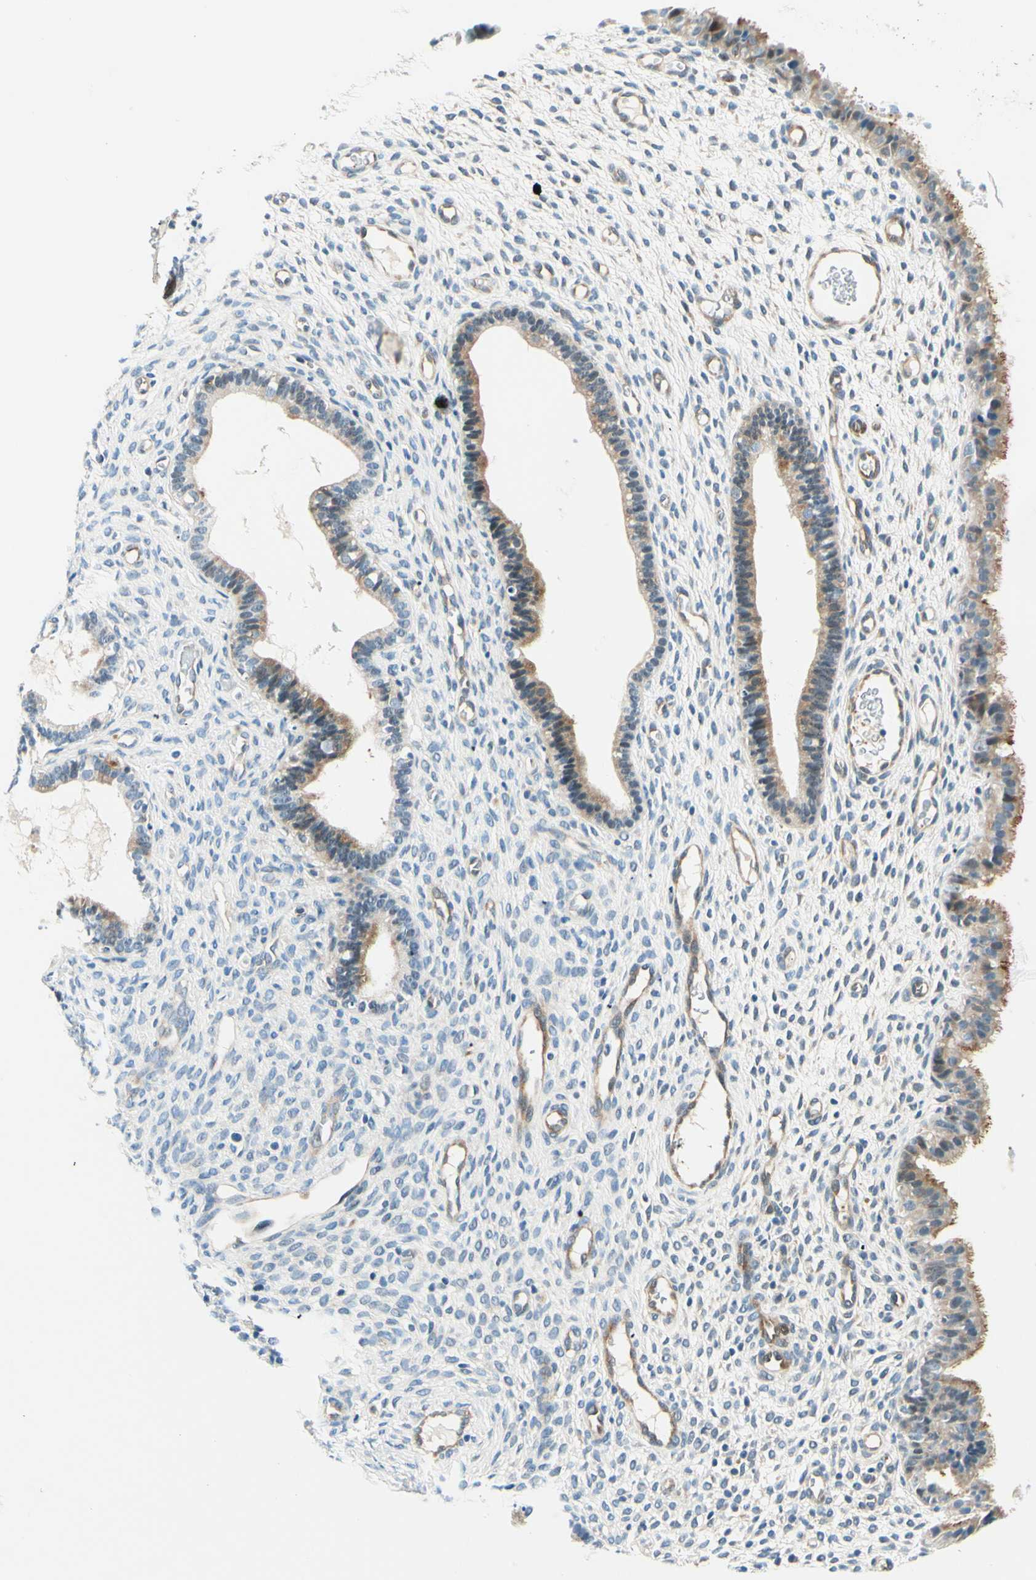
{"staining": {"intensity": "negative", "quantity": "none", "location": "none"}, "tissue": "endometrium", "cell_type": "Cells in endometrial stroma", "image_type": "normal", "snomed": [{"axis": "morphology", "description": "Normal tissue, NOS"}, {"axis": "topography", "description": "Endometrium"}], "caption": "Cells in endometrial stroma are negative for brown protein staining in normal endometrium. (DAB immunohistochemistry (IHC), high magnification).", "gene": "TAOK2", "patient": {"sex": "female", "age": 61}}